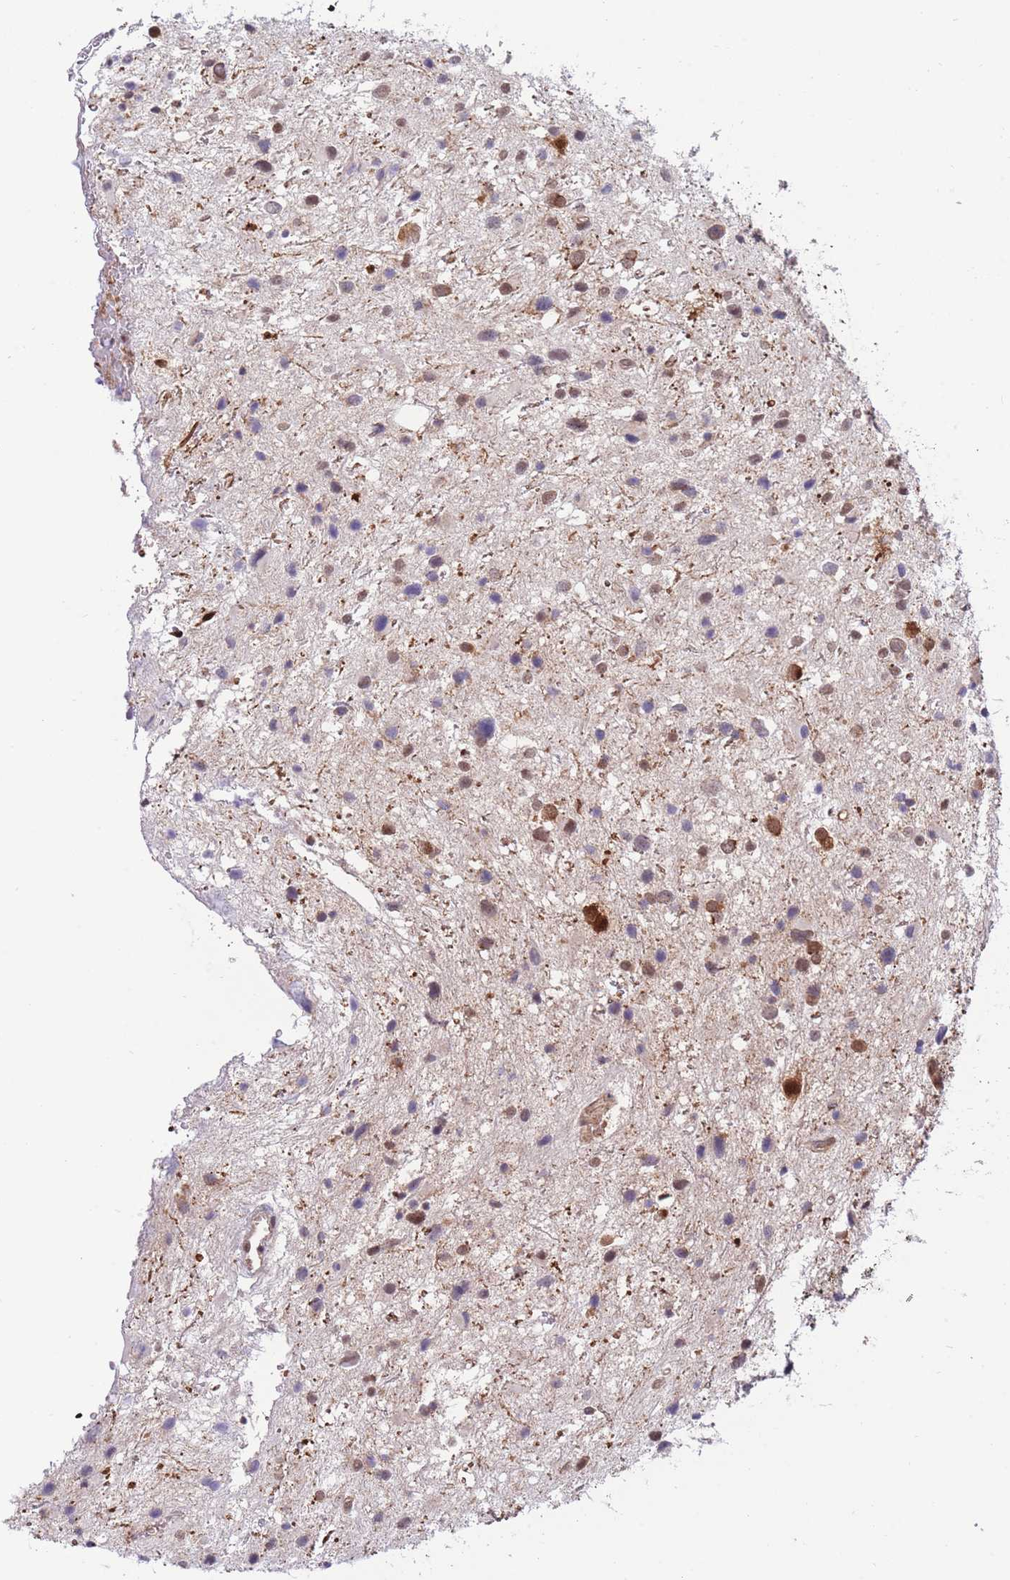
{"staining": {"intensity": "moderate", "quantity": "25%-75%", "location": "nuclear"}, "tissue": "glioma", "cell_type": "Tumor cells", "image_type": "cancer", "snomed": [{"axis": "morphology", "description": "Glioma, malignant, Low grade"}, {"axis": "topography", "description": "Brain"}], "caption": "The micrograph demonstrates immunohistochemical staining of glioma. There is moderate nuclear staining is identified in approximately 25%-75% of tumor cells.", "gene": "BOD1L1", "patient": {"sex": "female", "age": 32}}